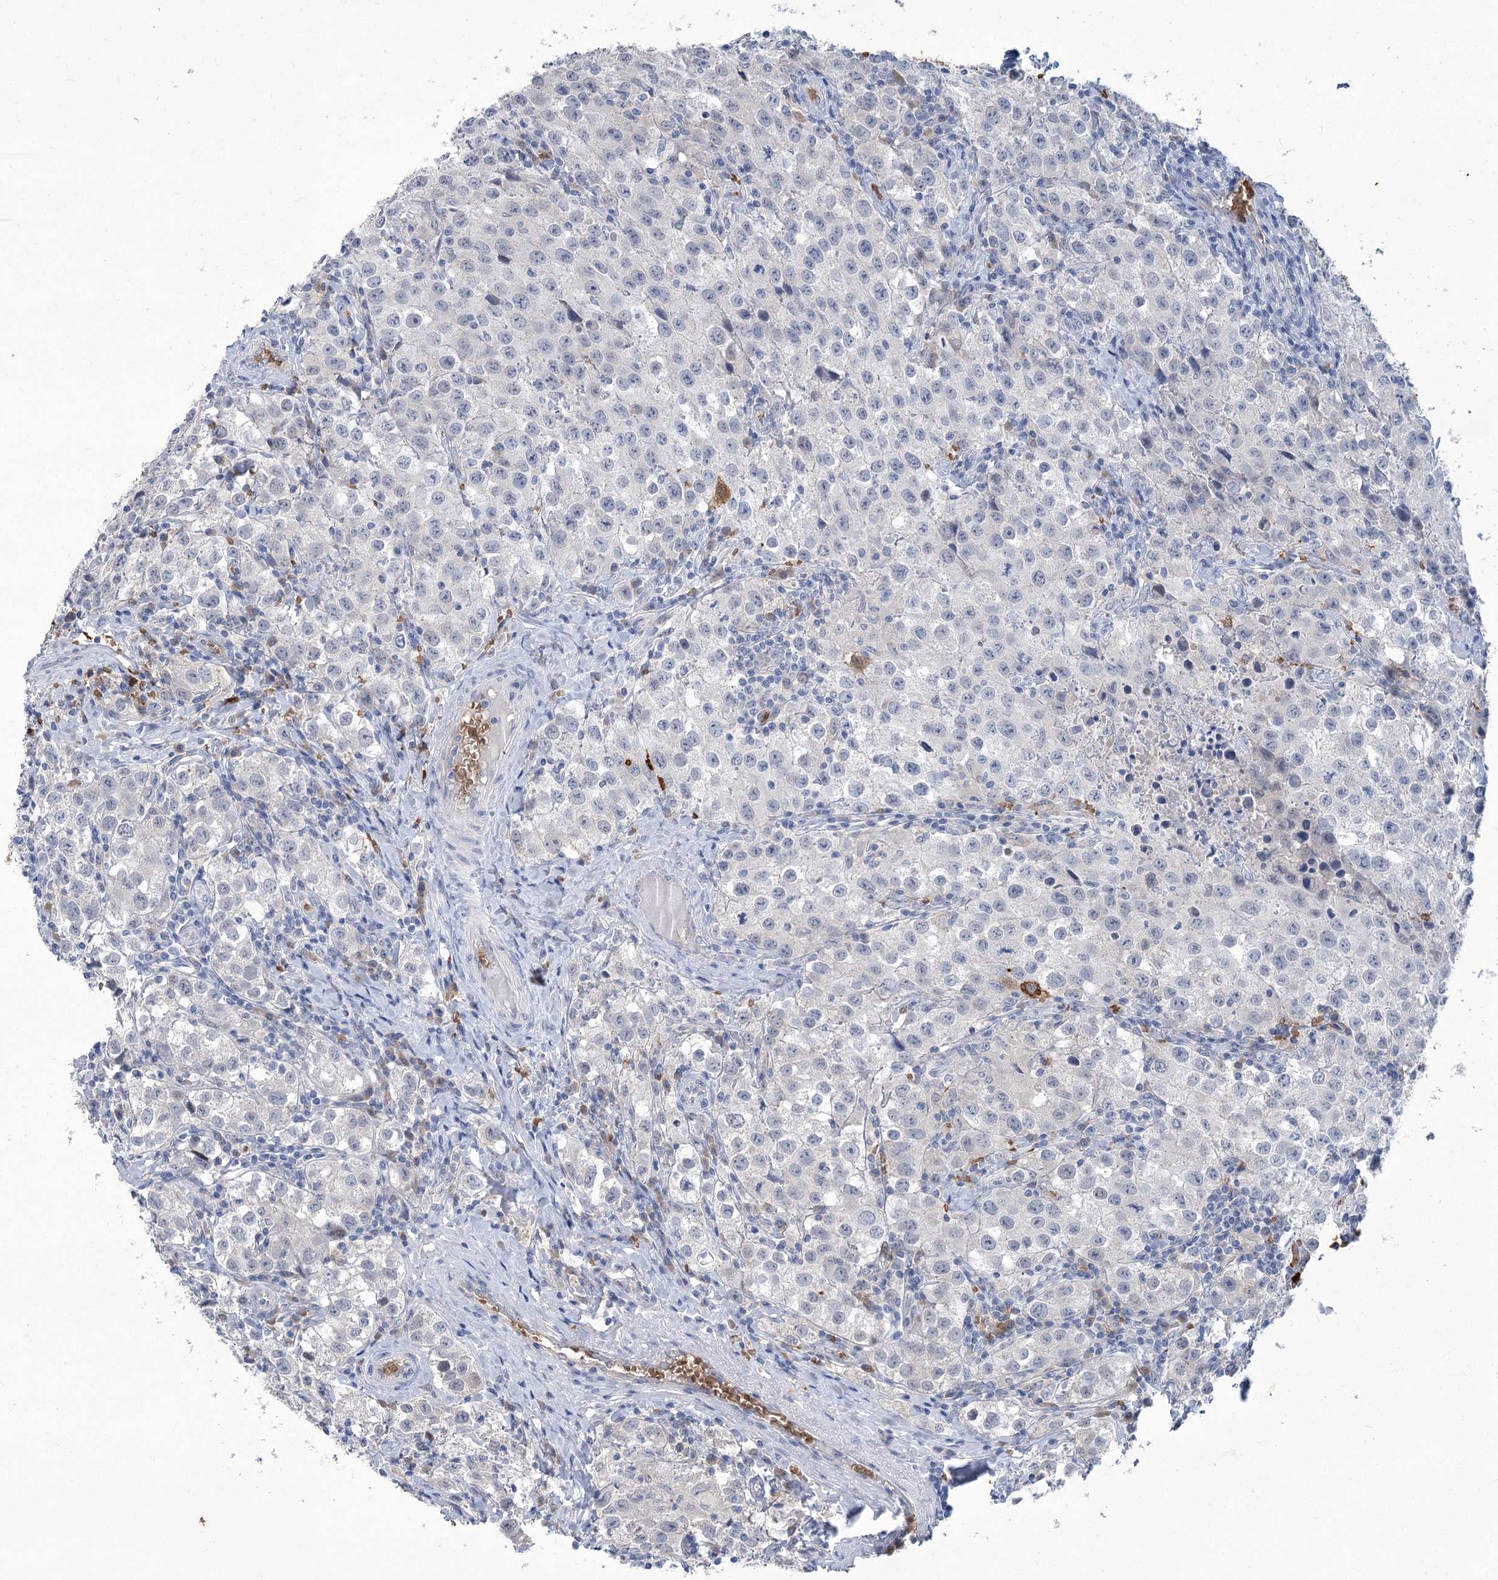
{"staining": {"intensity": "negative", "quantity": "none", "location": "none"}, "tissue": "testis cancer", "cell_type": "Tumor cells", "image_type": "cancer", "snomed": [{"axis": "morphology", "description": "Seminoma, NOS"}, {"axis": "morphology", "description": "Carcinoma, Embryonal, NOS"}, {"axis": "topography", "description": "Testis"}], "caption": "A photomicrograph of human testis cancer (embryonal carcinoma) is negative for staining in tumor cells.", "gene": "HBA1", "patient": {"sex": "male", "age": 43}}